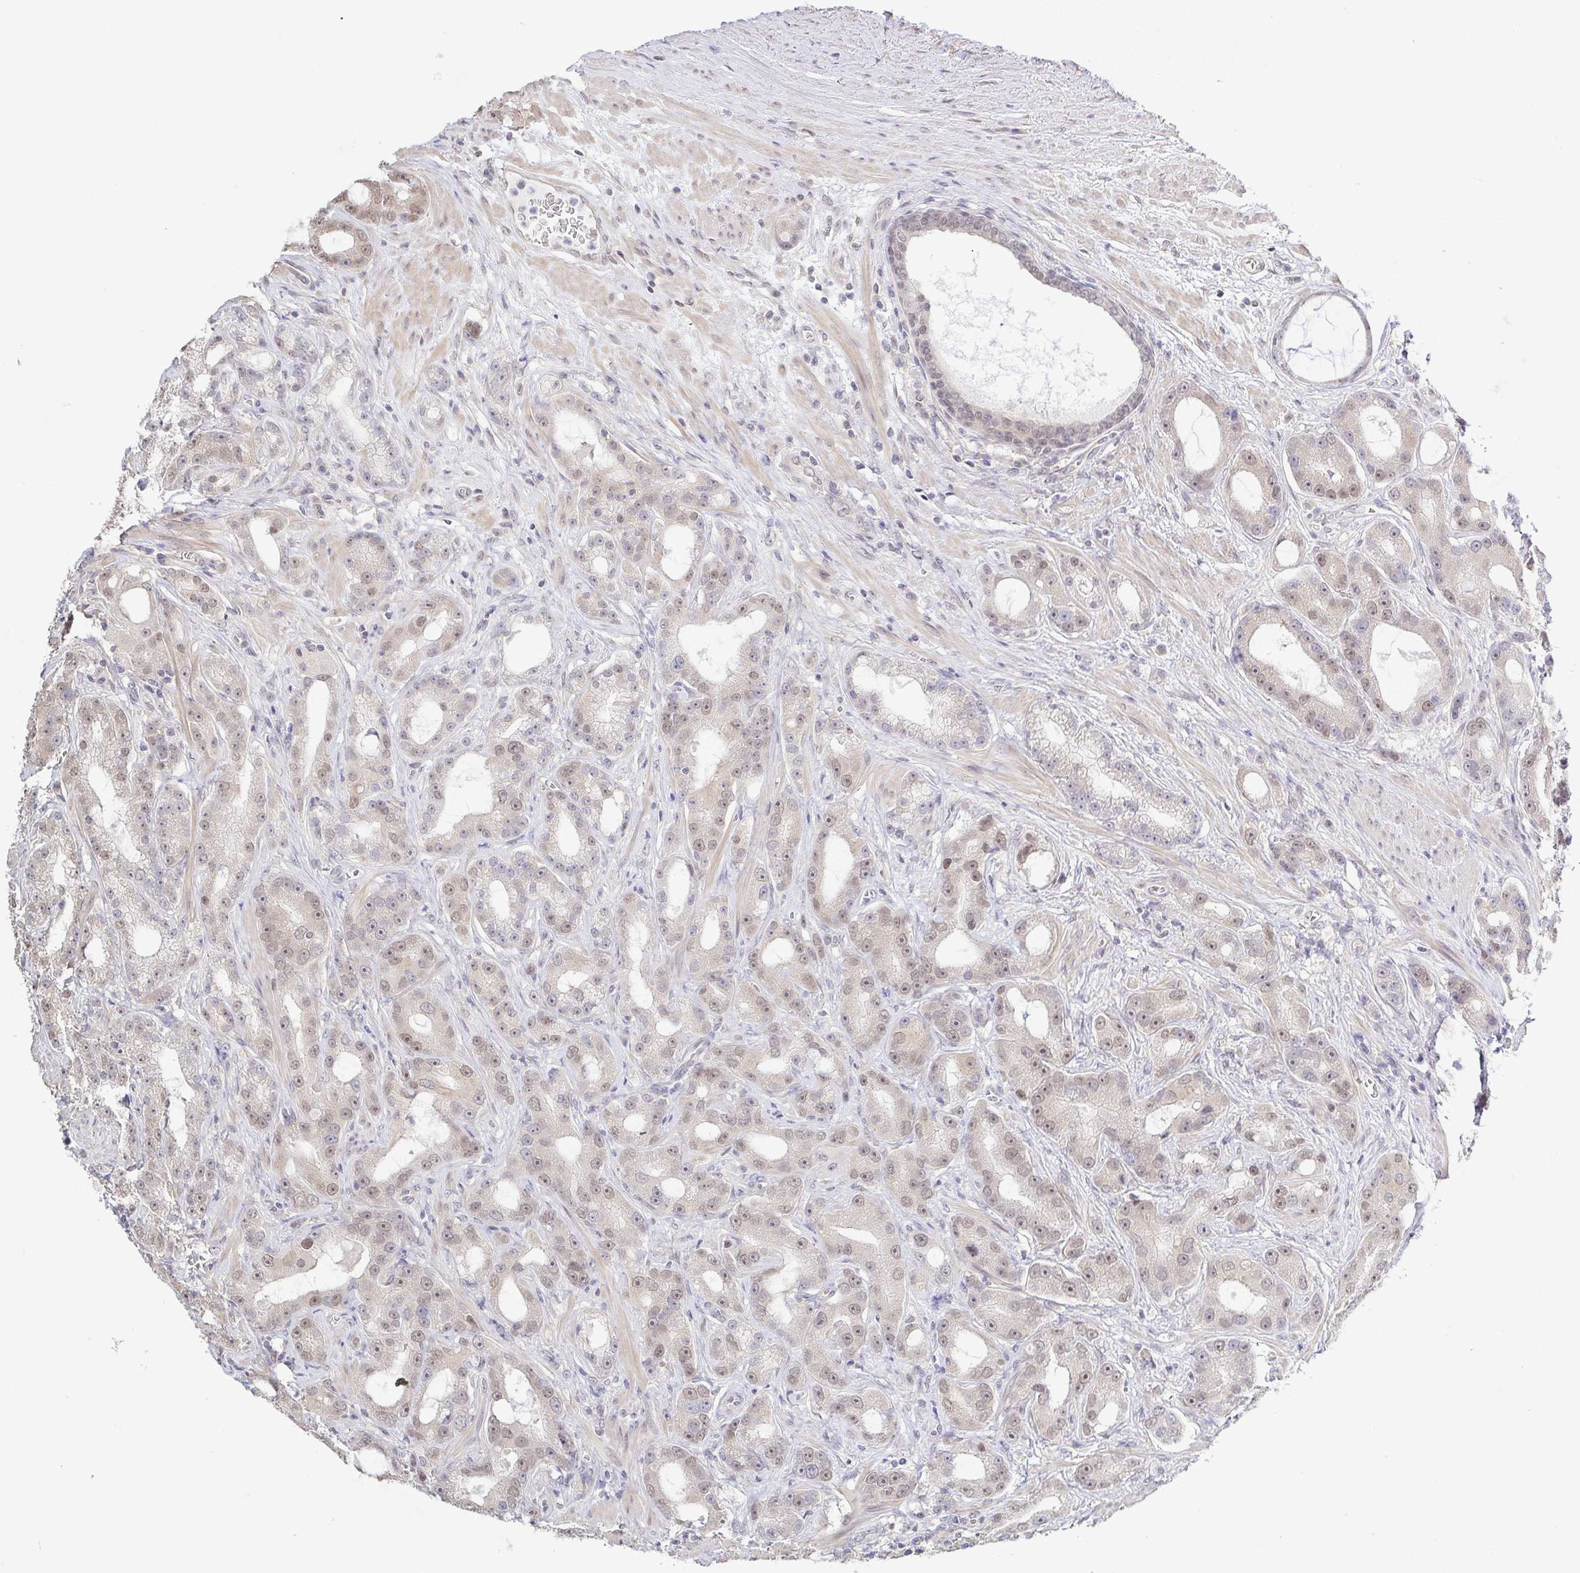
{"staining": {"intensity": "weak", "quantity": "25%-75%", "location": "nuclear"}, "tissue": "prostate cancer", "cell_type": "Tumor cells", "image_type": "cancer", "snomed": [{"axis": "morphology", "description": "Adenocarcinoma, High grade"}, {"axis": "topography", "description": "Prostate"}], "caption": "Prostate high-grade adenocarcinoma stained with a protein marker displays weak staining in tumor cells.", "gene": "HYPK", "patient": {"sex": "male", "age": 65}}